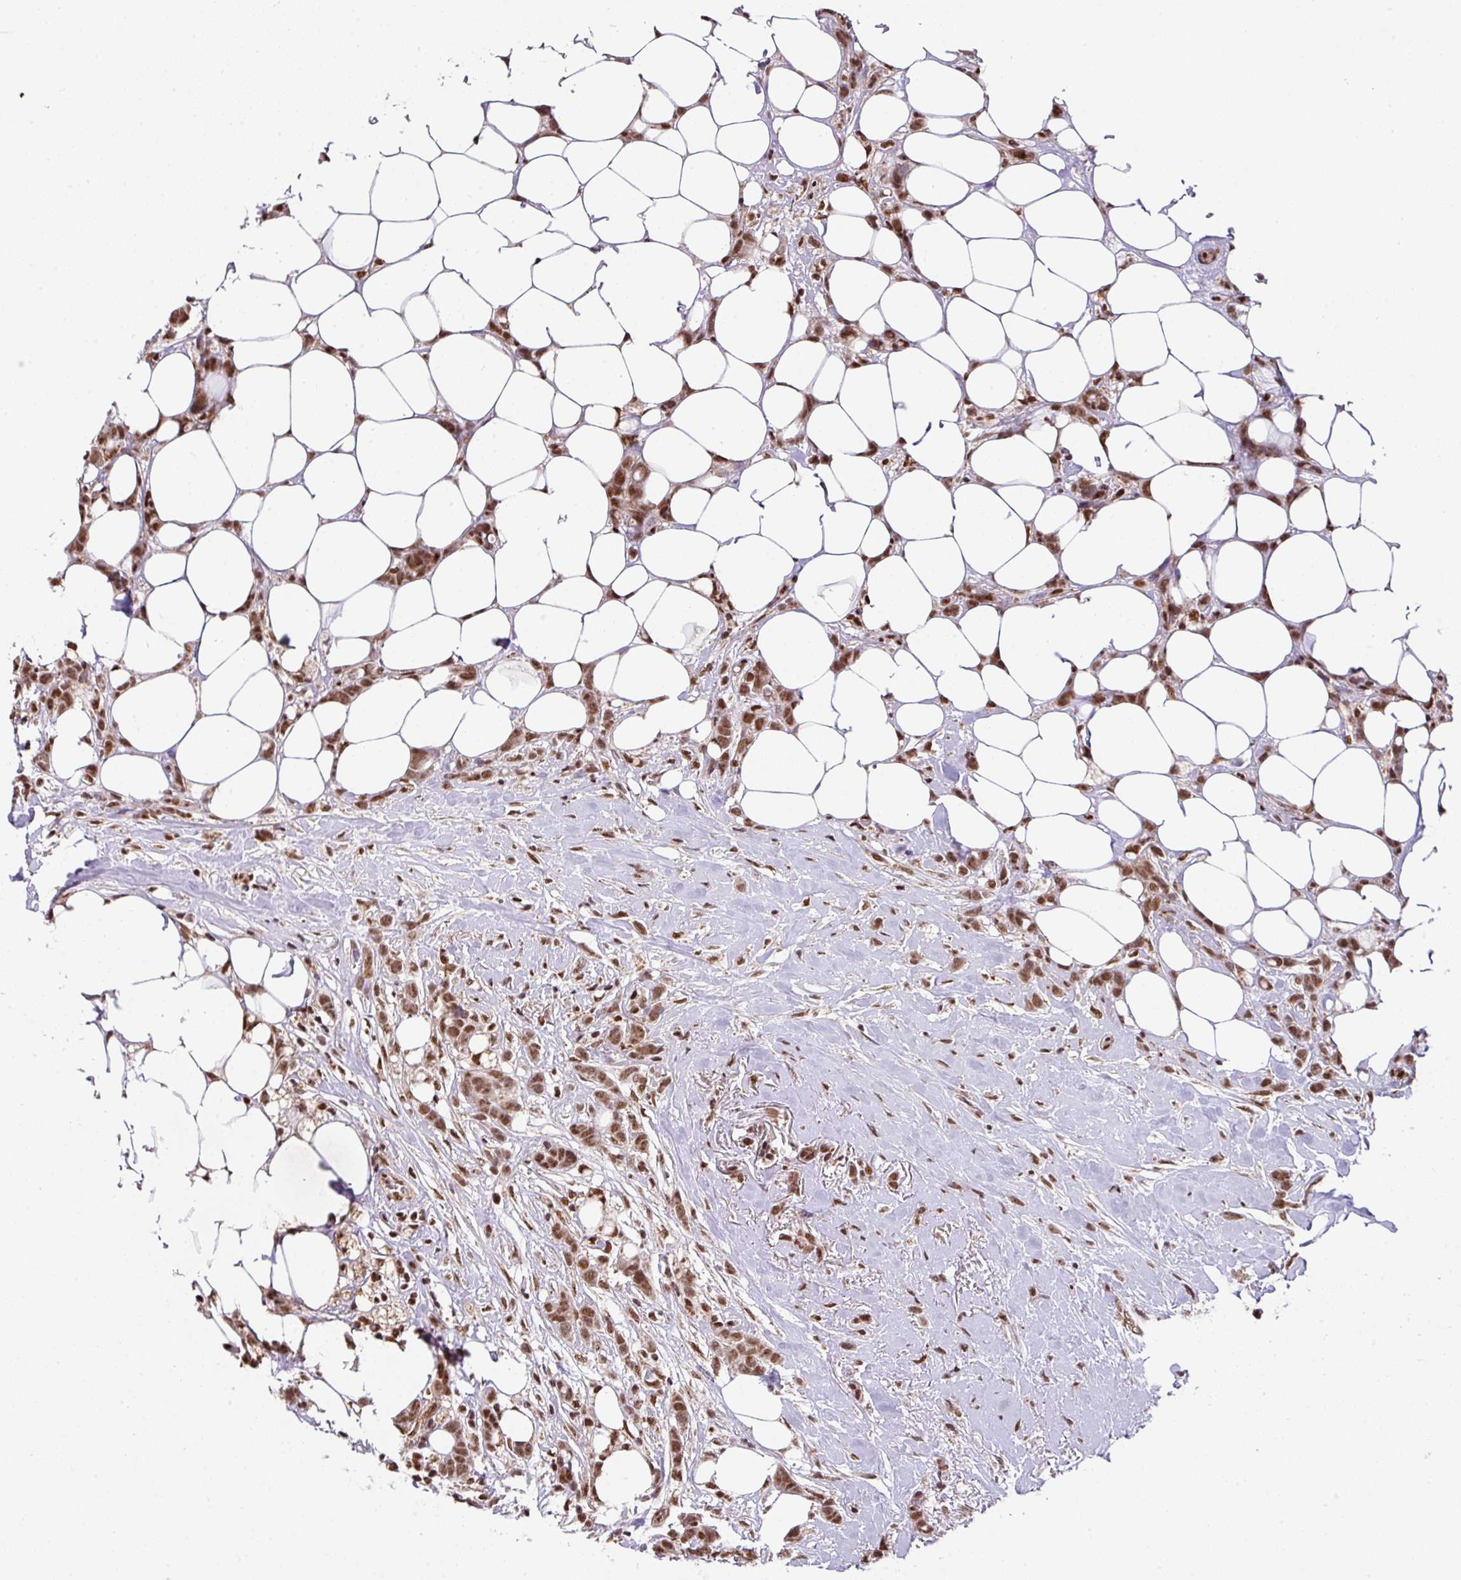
{"staining": {"intensity": "moderate", "quantity": ">75%", "location": "nuclear"}, "tissue": "breast cancer", "cell_type": "Tumor cells", "image_type": "cancer", "snomed": [{"axis": "morphology", "description": "Duct carcinoma"}, {"axis": "topography", "description": "Breast"}], "caption": "A brown stain shows moderate nuclear staining of a protein in breast infiltrating ductal carcinoma tumor cells.", "gene": "PLK1", "patient": {"sex": "female", "age": 80}}